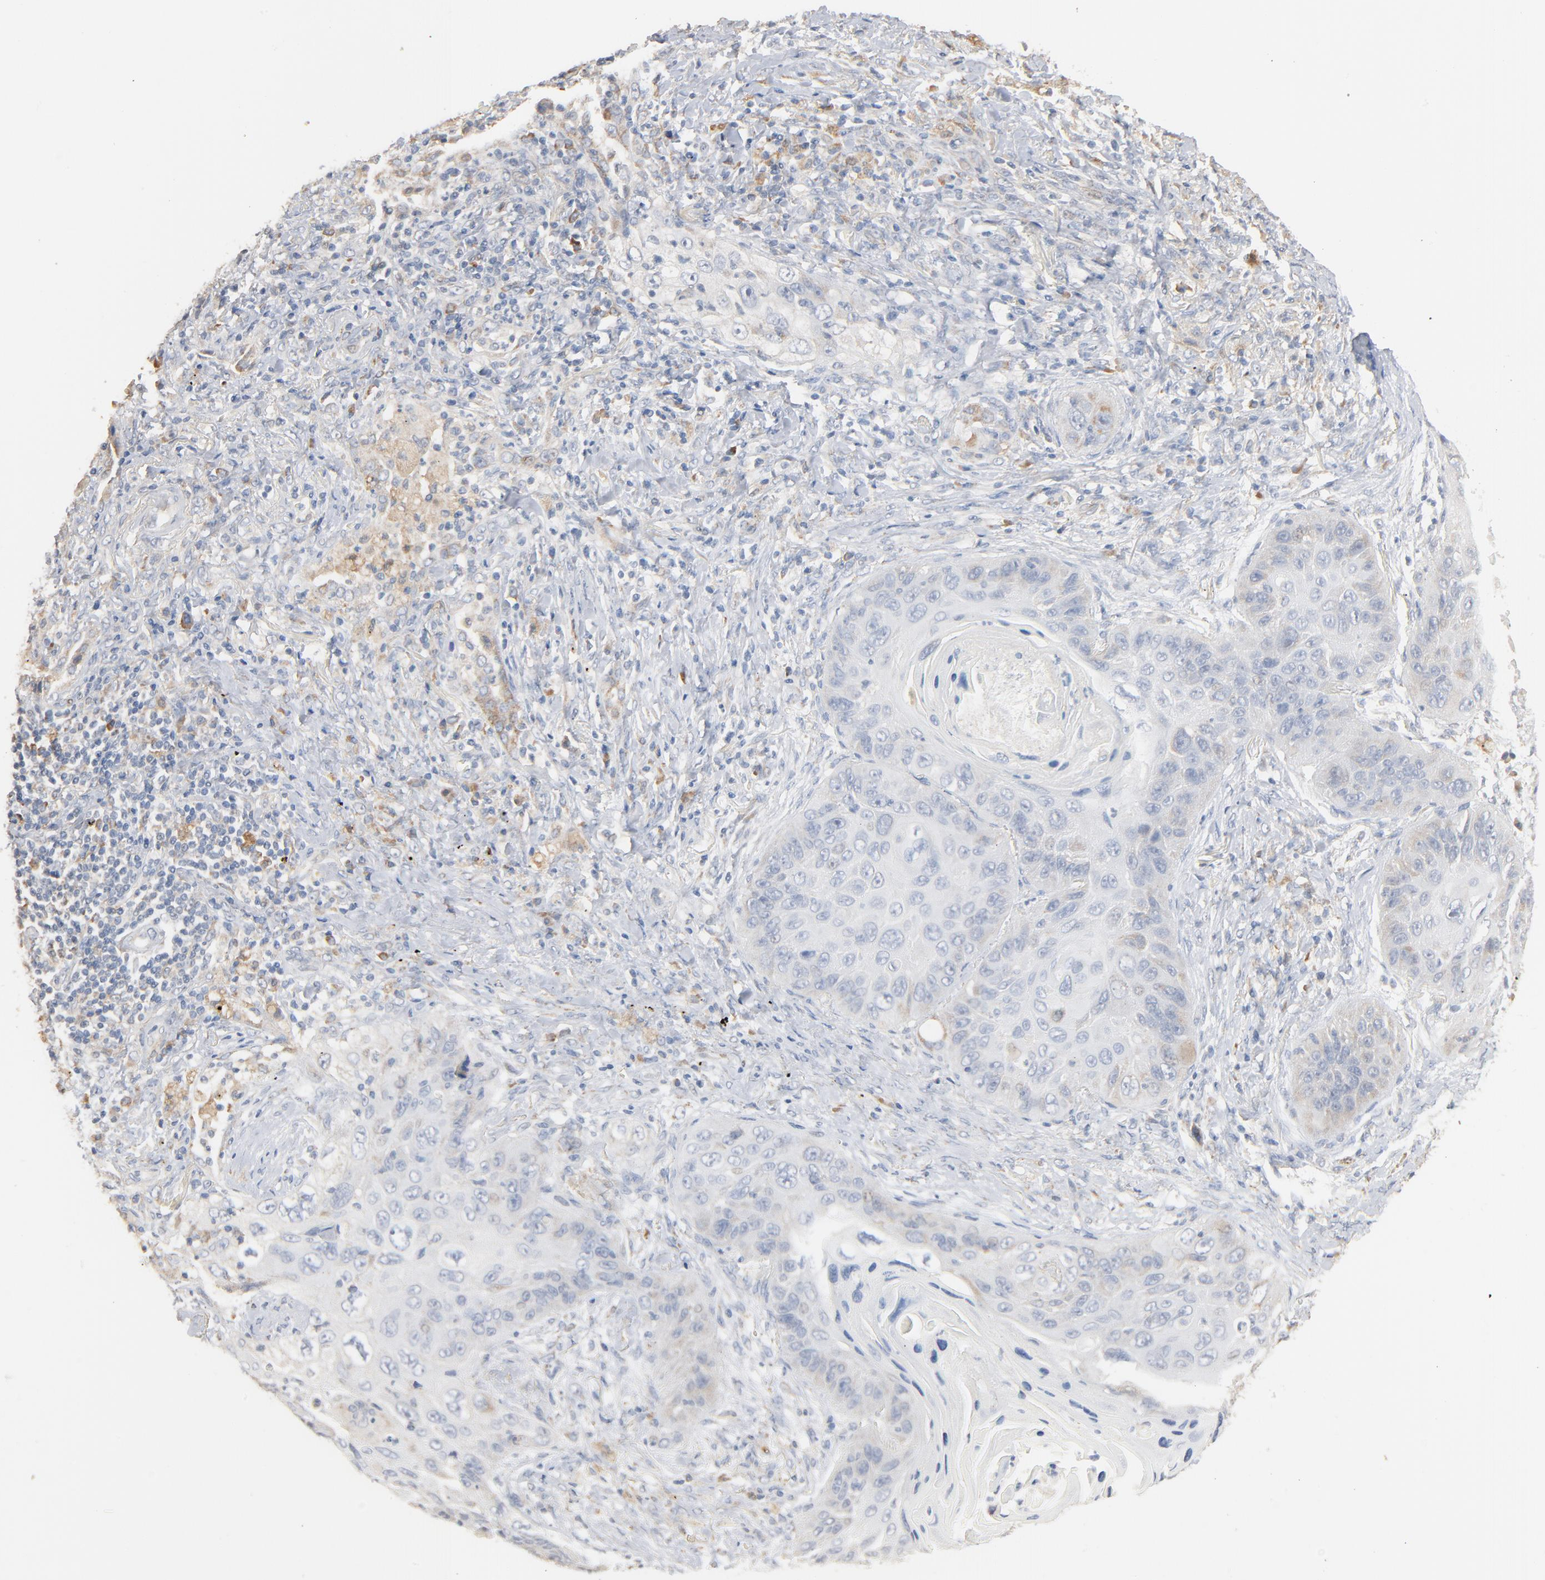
{"staining": {"intensity": "negative", "quantity": "none", "location": "none"}, "tissue": "lung cancer", "cell_type": "Tumor cells", "image_type": "cancer", "snomed": [{"axis": "morphology", "description": "Squamous cell carcinoma, NOS"}, {"axis": "topography", "description": "Lung"}], "caption": "Tumor cells show no significant expression in squamous cell carcinoma (lung).", "gene": "ZDHHC8", "patient": {"sex": "female", "age": 67}}